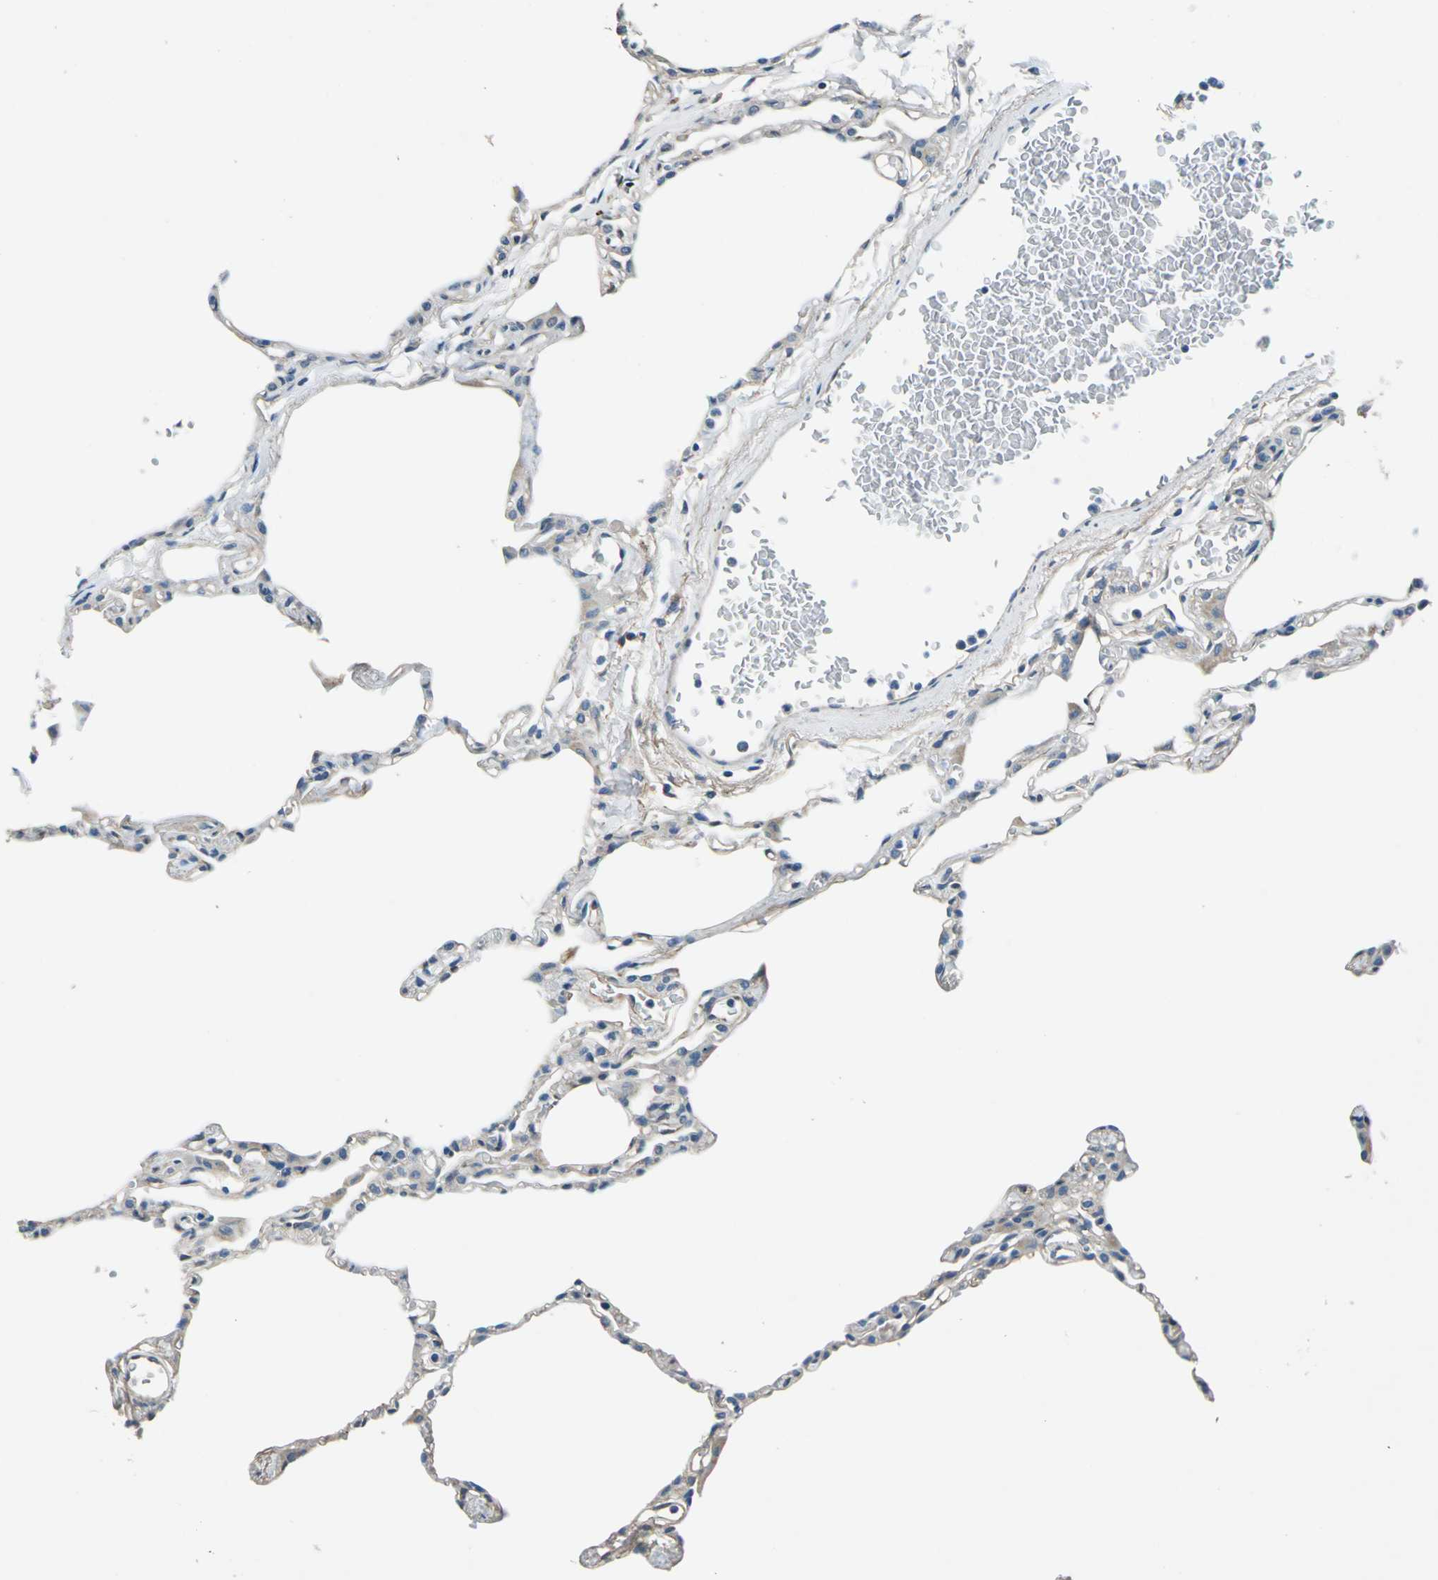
{"staining": {"intensity": "weak", "quantity": "25%-75%", "location": "cytoplasmic/membranous"}, "tissue": "lung", "cell_type": "Alveolar cells", "image_type": "normal", "snomed": [{"axis": "morphology", "description": "Normal tissue, NOS"}, {"axis": "topography", "description": "Lung"}], "caption": "Protein analysis of benign lung exhibits weak cytoplasmic/membranous staining in approximately 25%-75% of alveolar cells.", "gene": "CDC42EP1", "patient": {"sex": "female", "age": 49}}